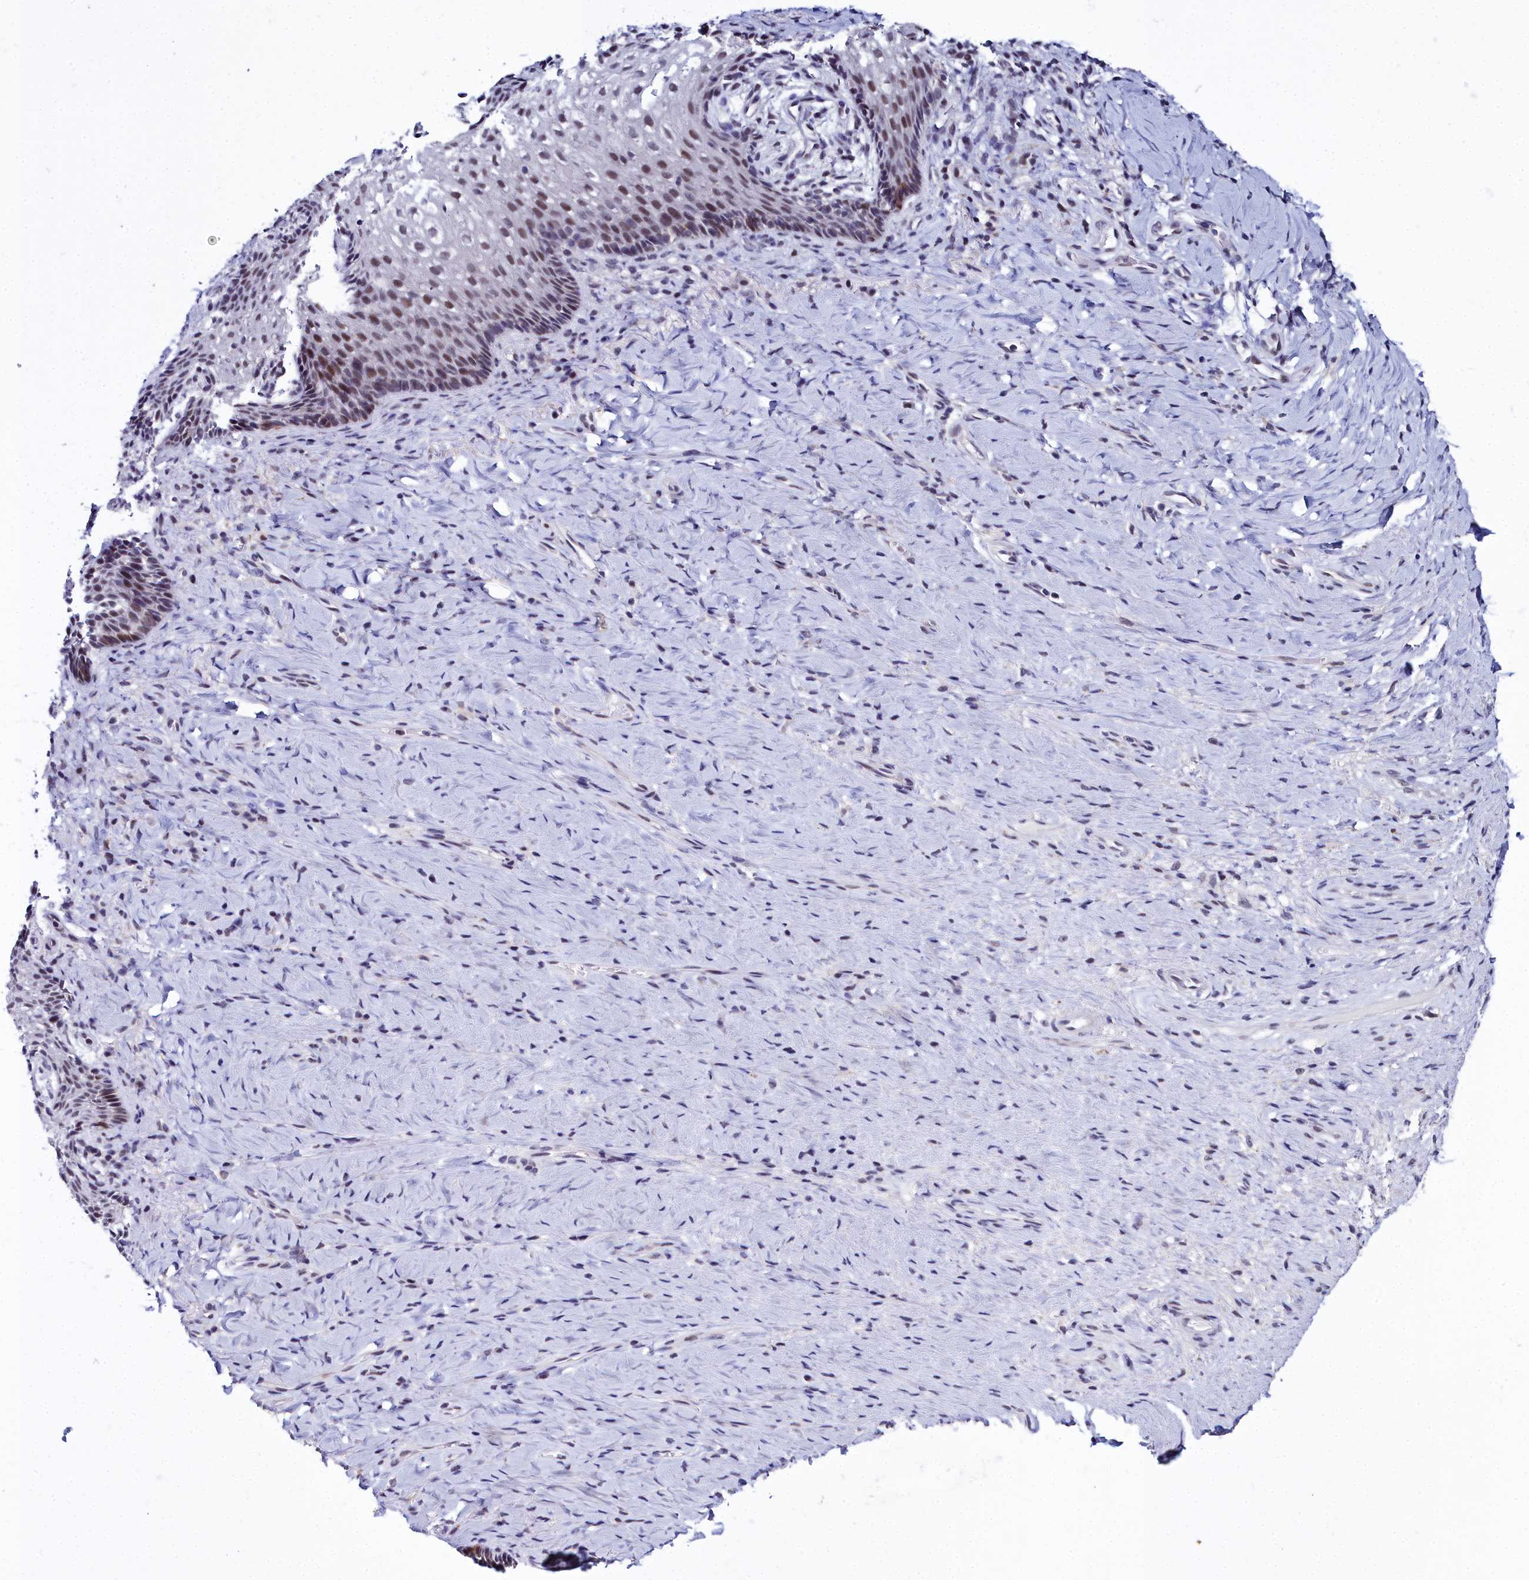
{"staining": {"intensity": "strong", "quantity": "<25%", "location": "nuclear"}, "tissue": "vagina", "cell_type": "Squamous epithelial cells", "image_type": "normal", "snomed": [{"axis": "morphology", "description": "Normal tissue, NOS"}, {"axis": "topography", "description": "Vagina"}], "caption": "Immunohistochemistry of benign human vagina exhibits medium levels of strong nuclear expression in approximately <25% of squamous epithelial cells.", "gene": "CCDC97", "patient": {"sex": "female", "age": 60}}